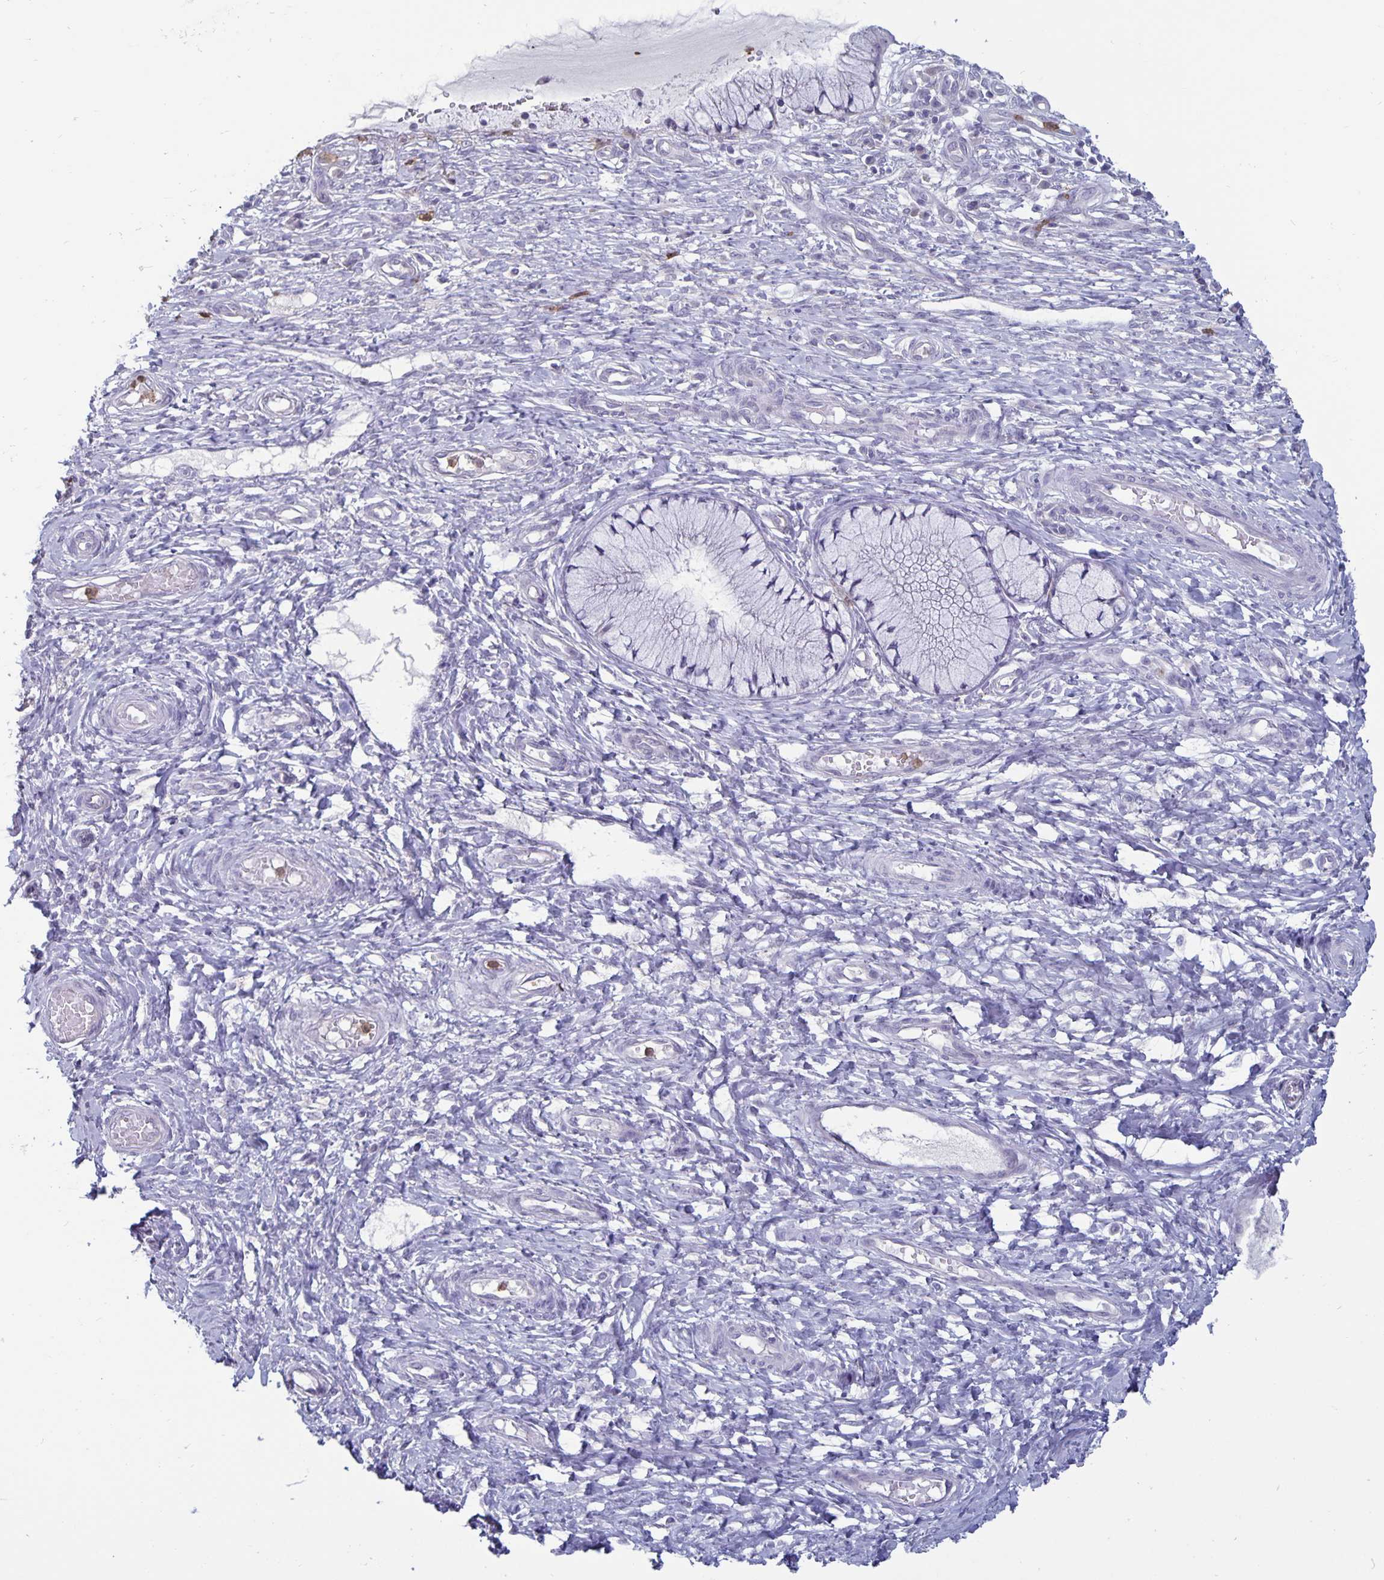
{"staining": {"intensity": "negative", "quantity": "none", "location": "none"}, "tissue": "cervix", "cell_type": "Glandular cells", "image_type": "normal", "snomed": [{"axis": "morphology", "description": "Normal tissue, NOS"}, {"axis": "topography", "description": "Cervix"}], "caption": "DAB (3,3'-diaminobenzidine) immunohistochemical staining of benign cervix reveals no significant staining in glandular cells.", "gene": "PLCB3", "patient": {"sex": "female", "age": 37}}